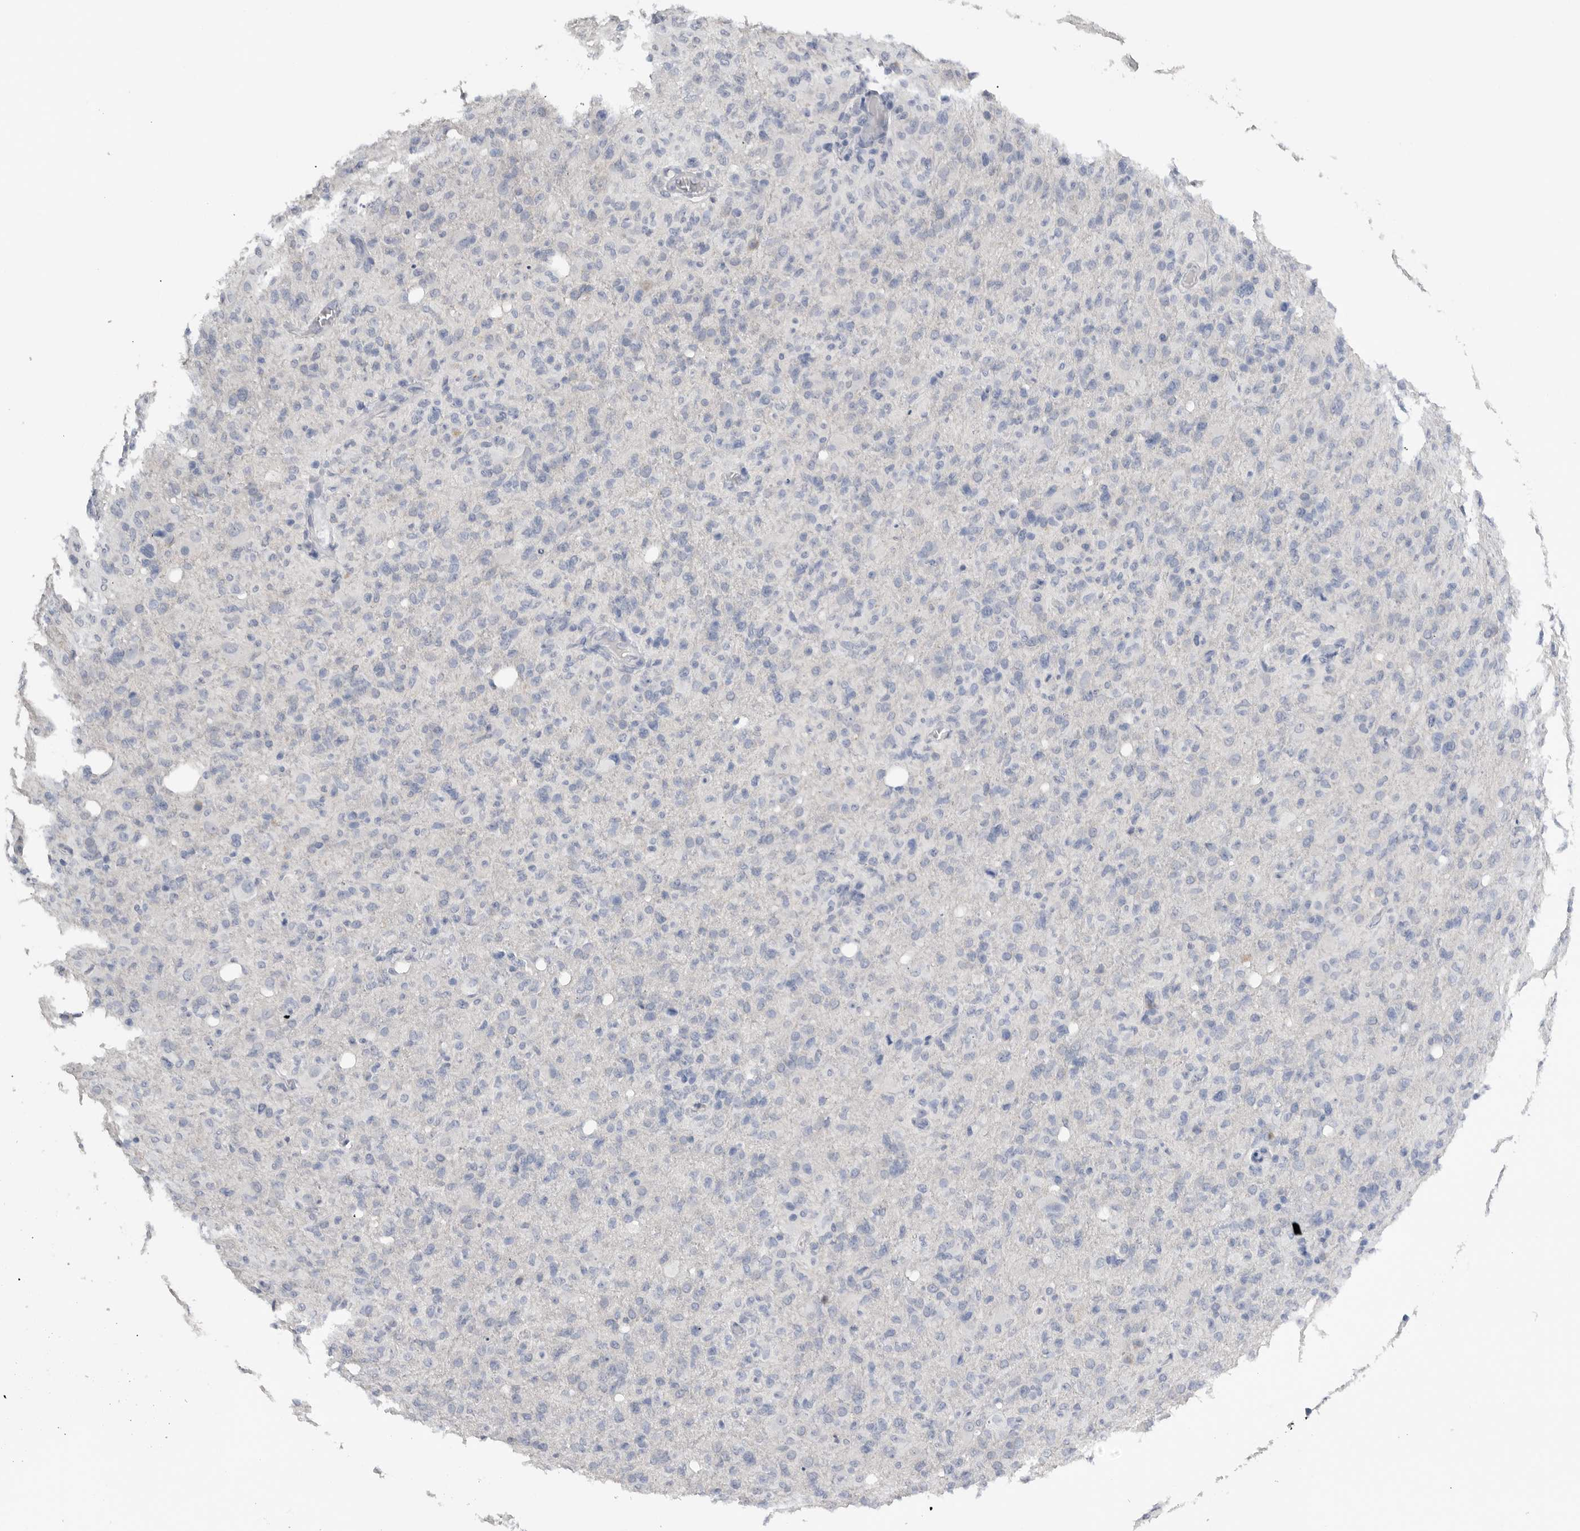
{"staining": {"intensity": "negative", "quantity": "none", "location": "none"}, "tissue": "glioma", "cell_type": "Tumor cells", "image_type": "cancer", "snomed": [{"axis": "morphology", "description": "Glioma, malignant, High grade"}, {"axis": "topography", "description": "Brain"}], "caption": "Immunohistochemical staining of human malignant glioma (high-grade) reveals no significant staining in tumor cells.", "gene": "FABP6", "patient": {"sex": "female", "age": 57}}